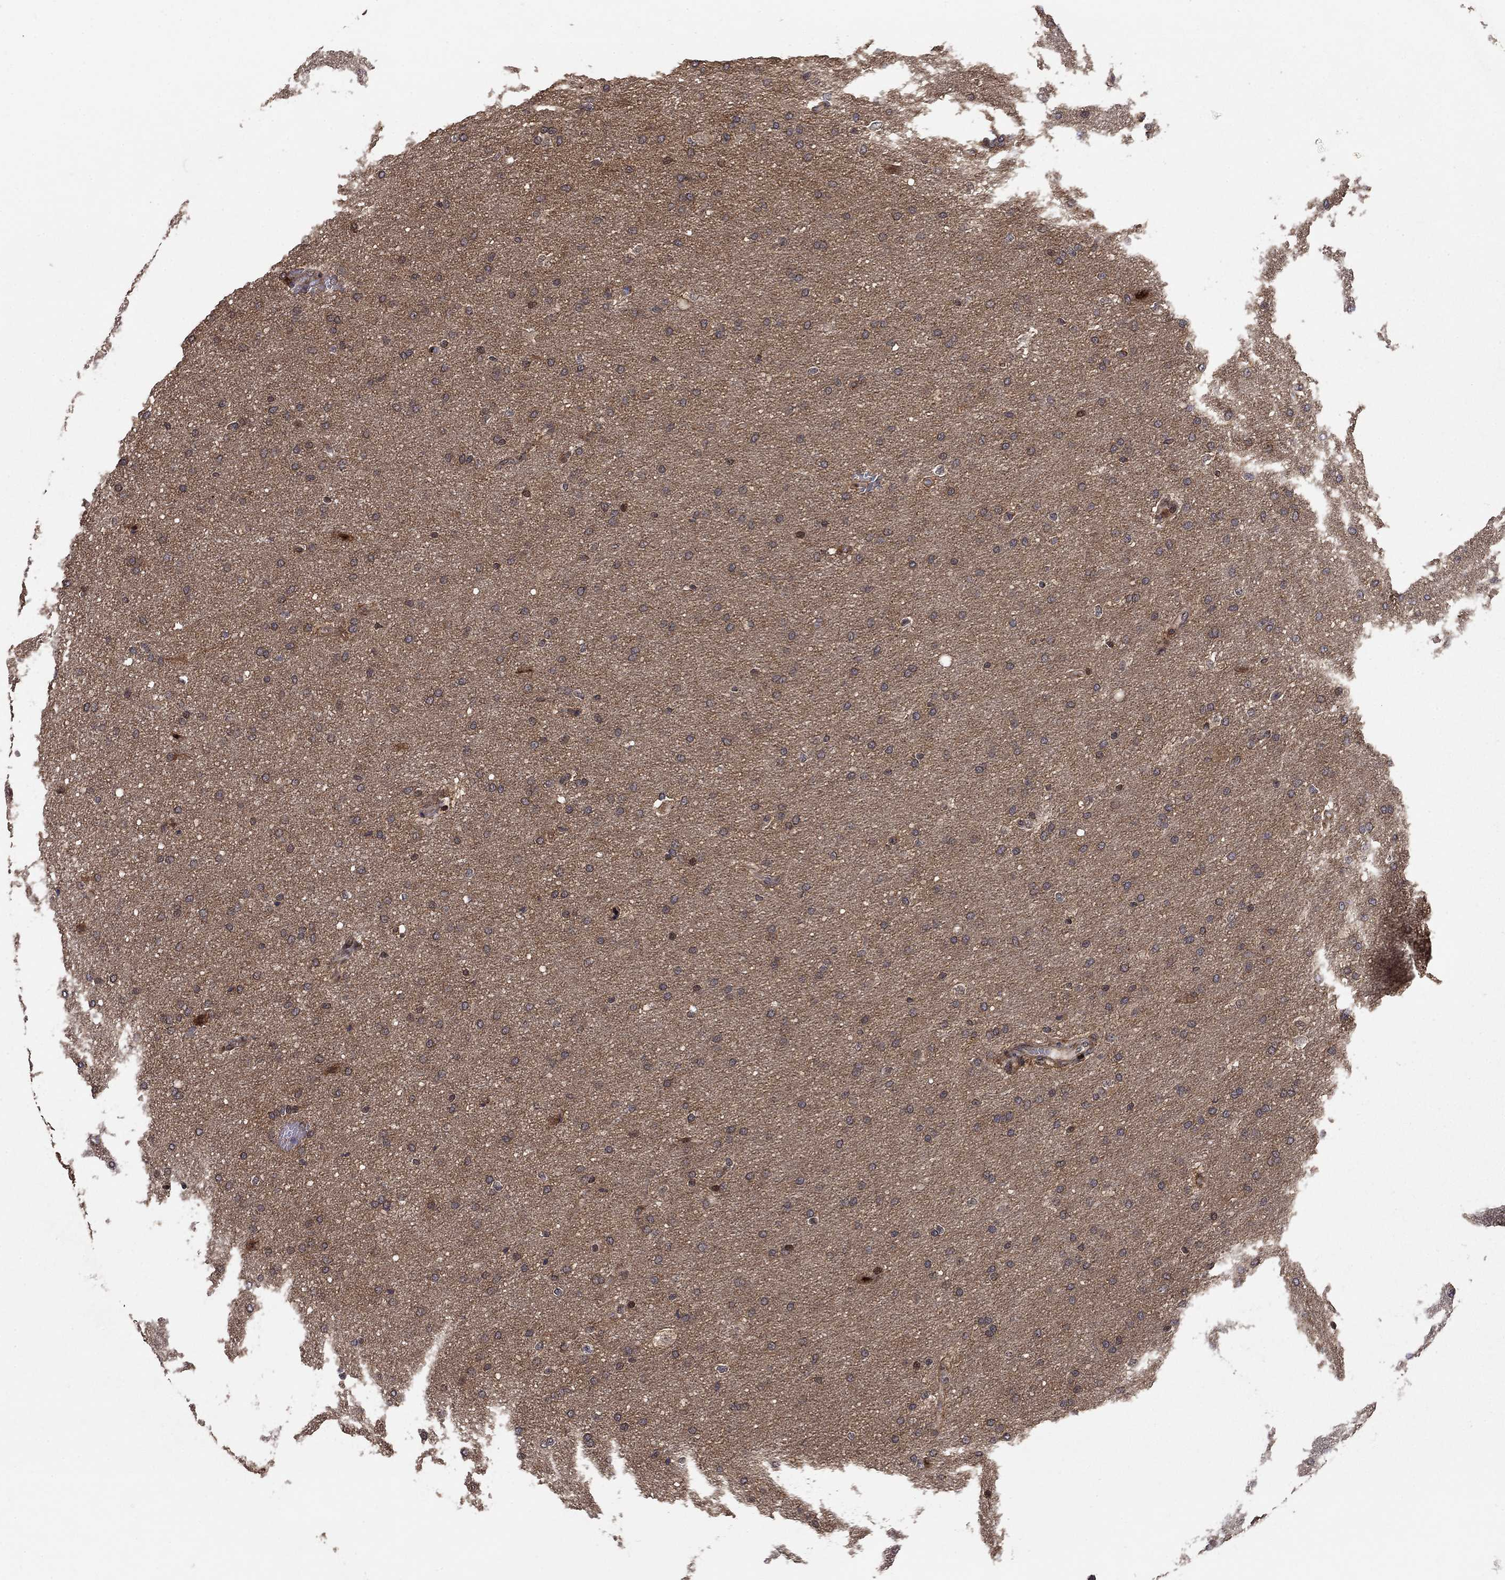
{"staining": {"intensity": "moderate", "quantity": "<25%", "location": "nuclear"}, "tissue": "glioma", "cell_type": "Tumor cells", "image_type": "cancer", "snomed": [{"axis": "morphology", "description": "Glioma, malignant, Low grade"}, {"axis": "topography", "description": "Brain"}], "caption": "Brown immunohistochemical staining in human low-grade glioma (malignant) reveals moderate nuclear expression in about <25% of tumor cells.", "gene": "LPCAT4", "patient": {"sex": "female", "age": 37}}